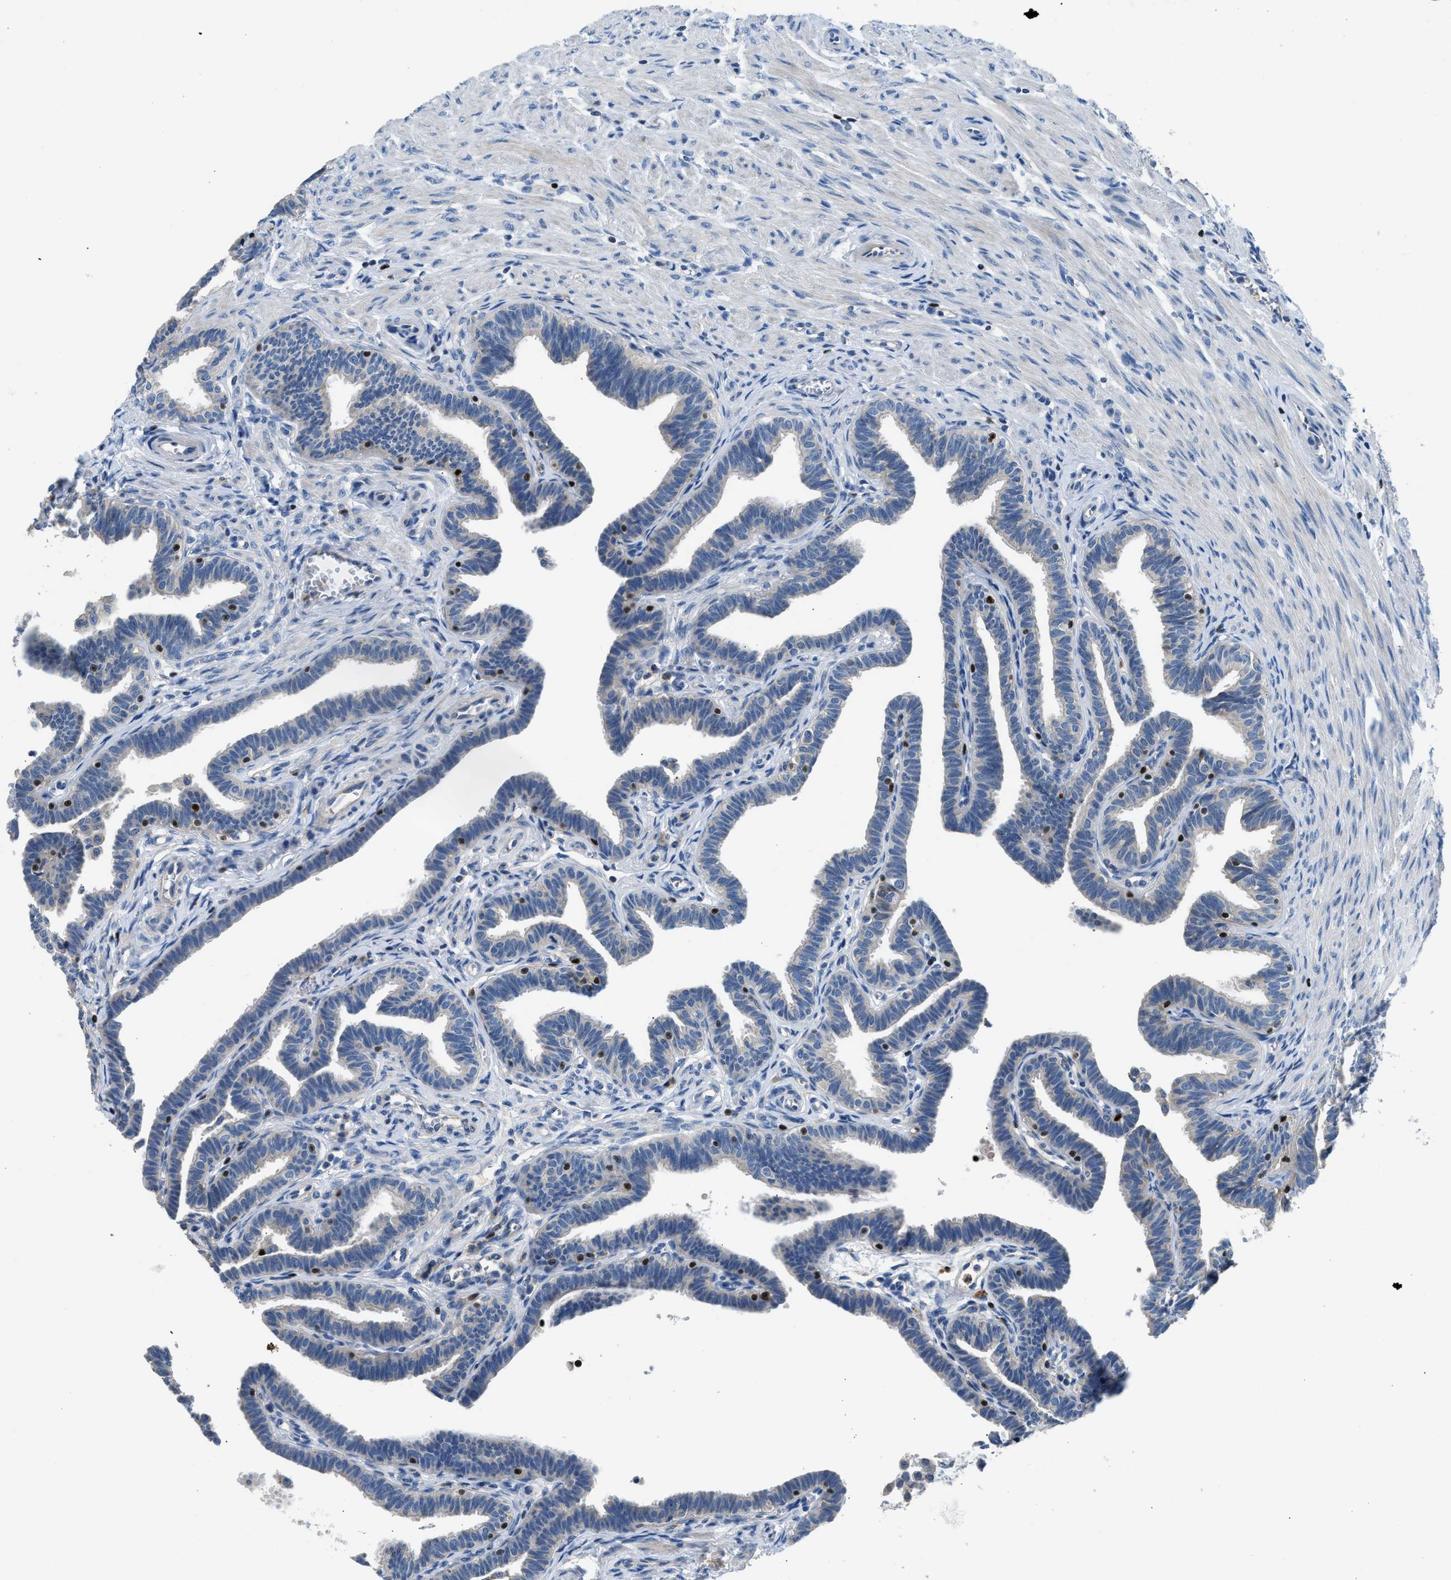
{"staining": {"intensity": "weak", "quantity": "<25%", "location": "cytoplasmic/membranous"}, "tissue": "fallopian tube", "cell_type": "Glandular cells", "image_type": "normal", "snomed": [{"axis": "morphology", "description": "Normal tissue, NOS"}, {"axis": "topography", "description": "Fallopian tube"}, {"axis": "topography", "description": "Ovary"}], "caption": "Glandular cells show no significant staining in benign fallopian tube. (DAB IHC visualized using brightfield microscopy, high magnification).", "gene": "TOX", "patient": {"sex": "female", "age": 23}}